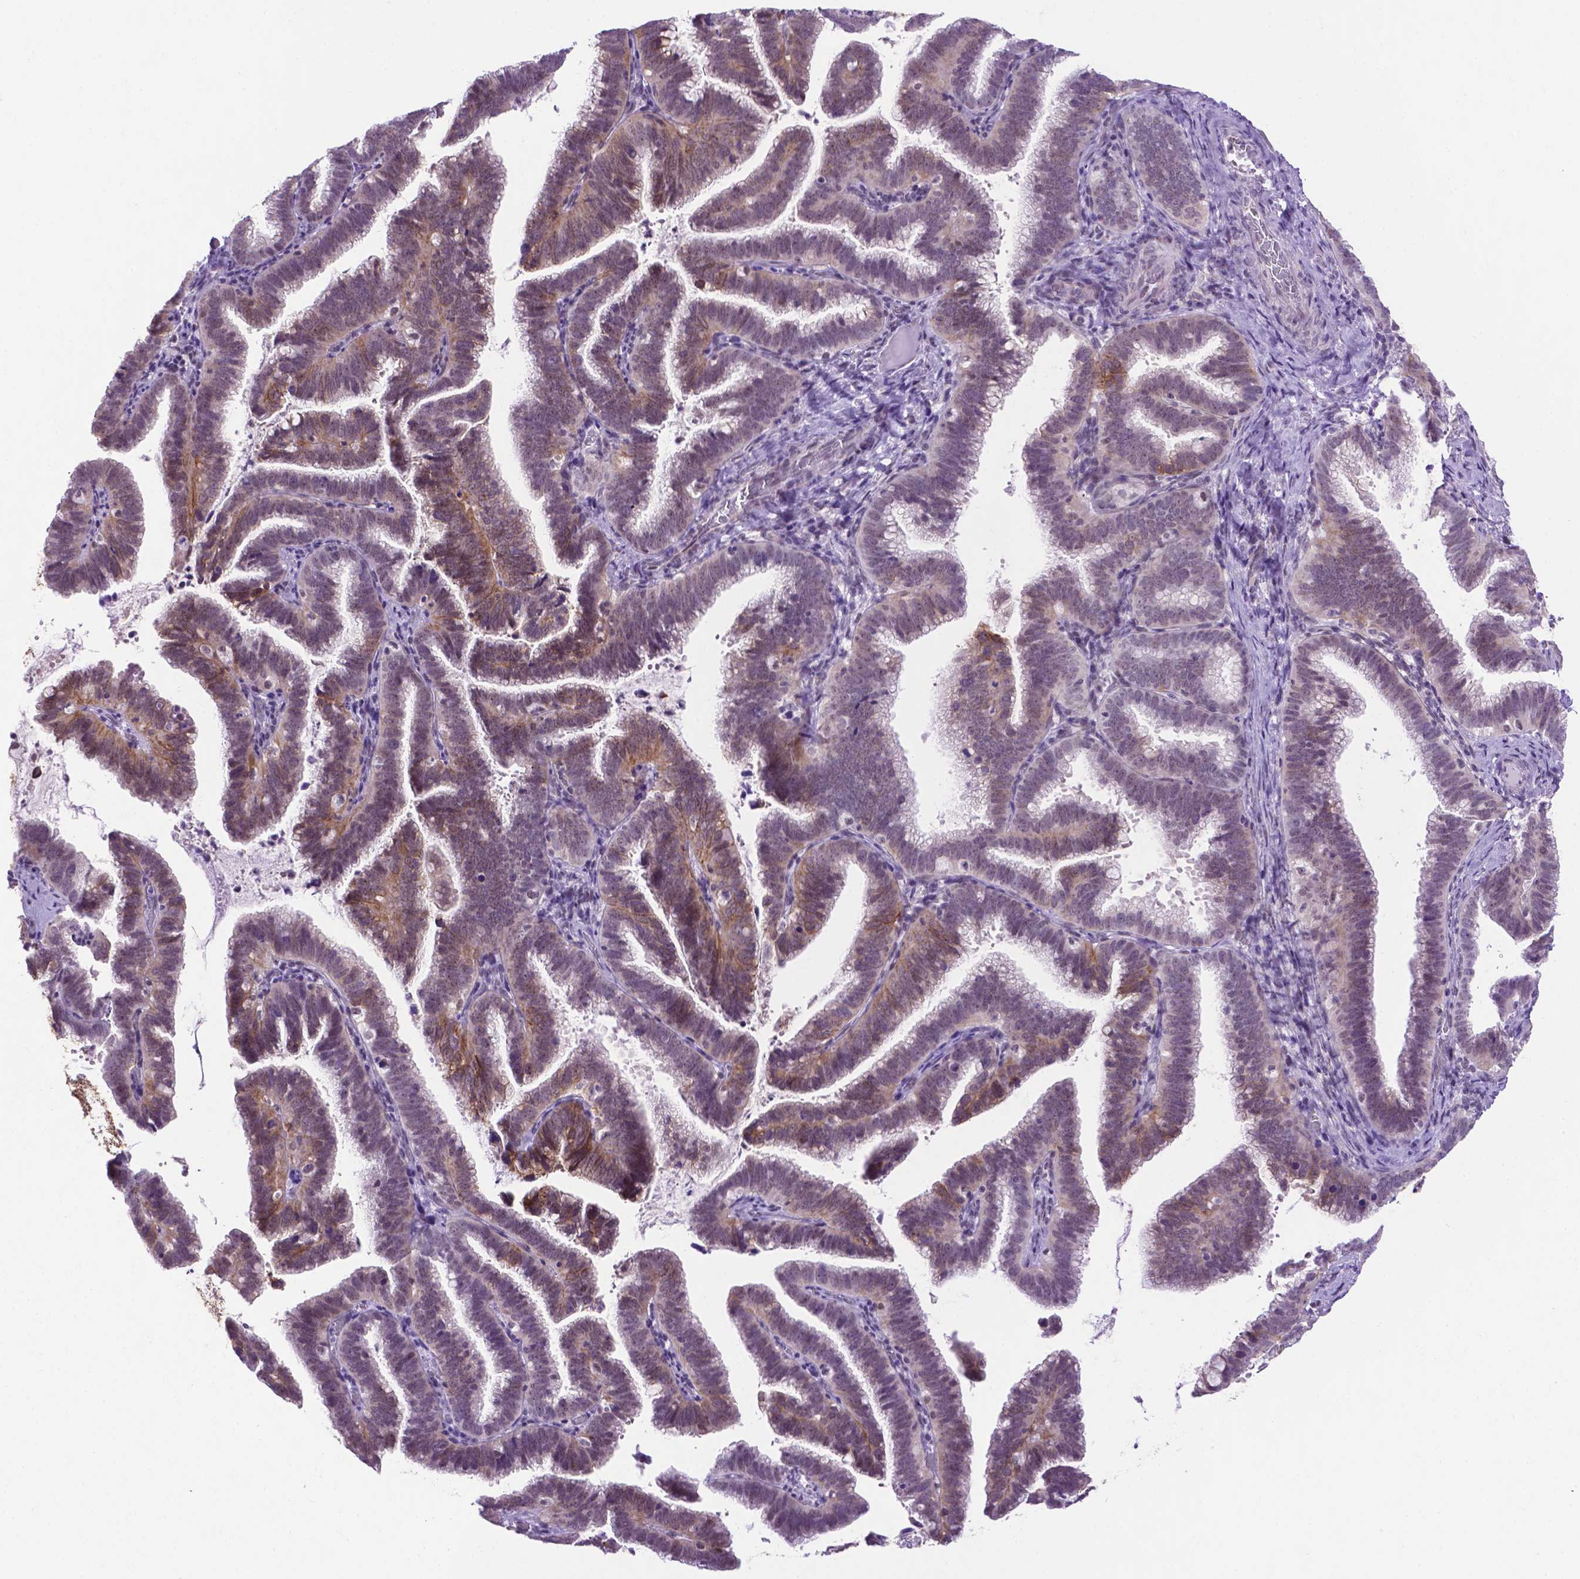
{"staining": {"intensity": "weak", "quantity": "25%-75%", "location": "cytoplasmic/membranous"}, "tissue": "cervical cancer", "cell_type": "Tumor cells", "image_type": "cancer", "snomed": [{"axis": "morphology", "description": "Adenocarcinoma, NOS"}, {"axis": "topography", "description": "Cervix"}], "caption": "IHC micrograph of human cervical cancer stained for a protein (brown), which shows low levels of weak cytoplasmic/membranous positivity in about 25%-75% of tumor cells.", "gene": "TACSTD2", "patient": {"sex": "female", "age": 61}}